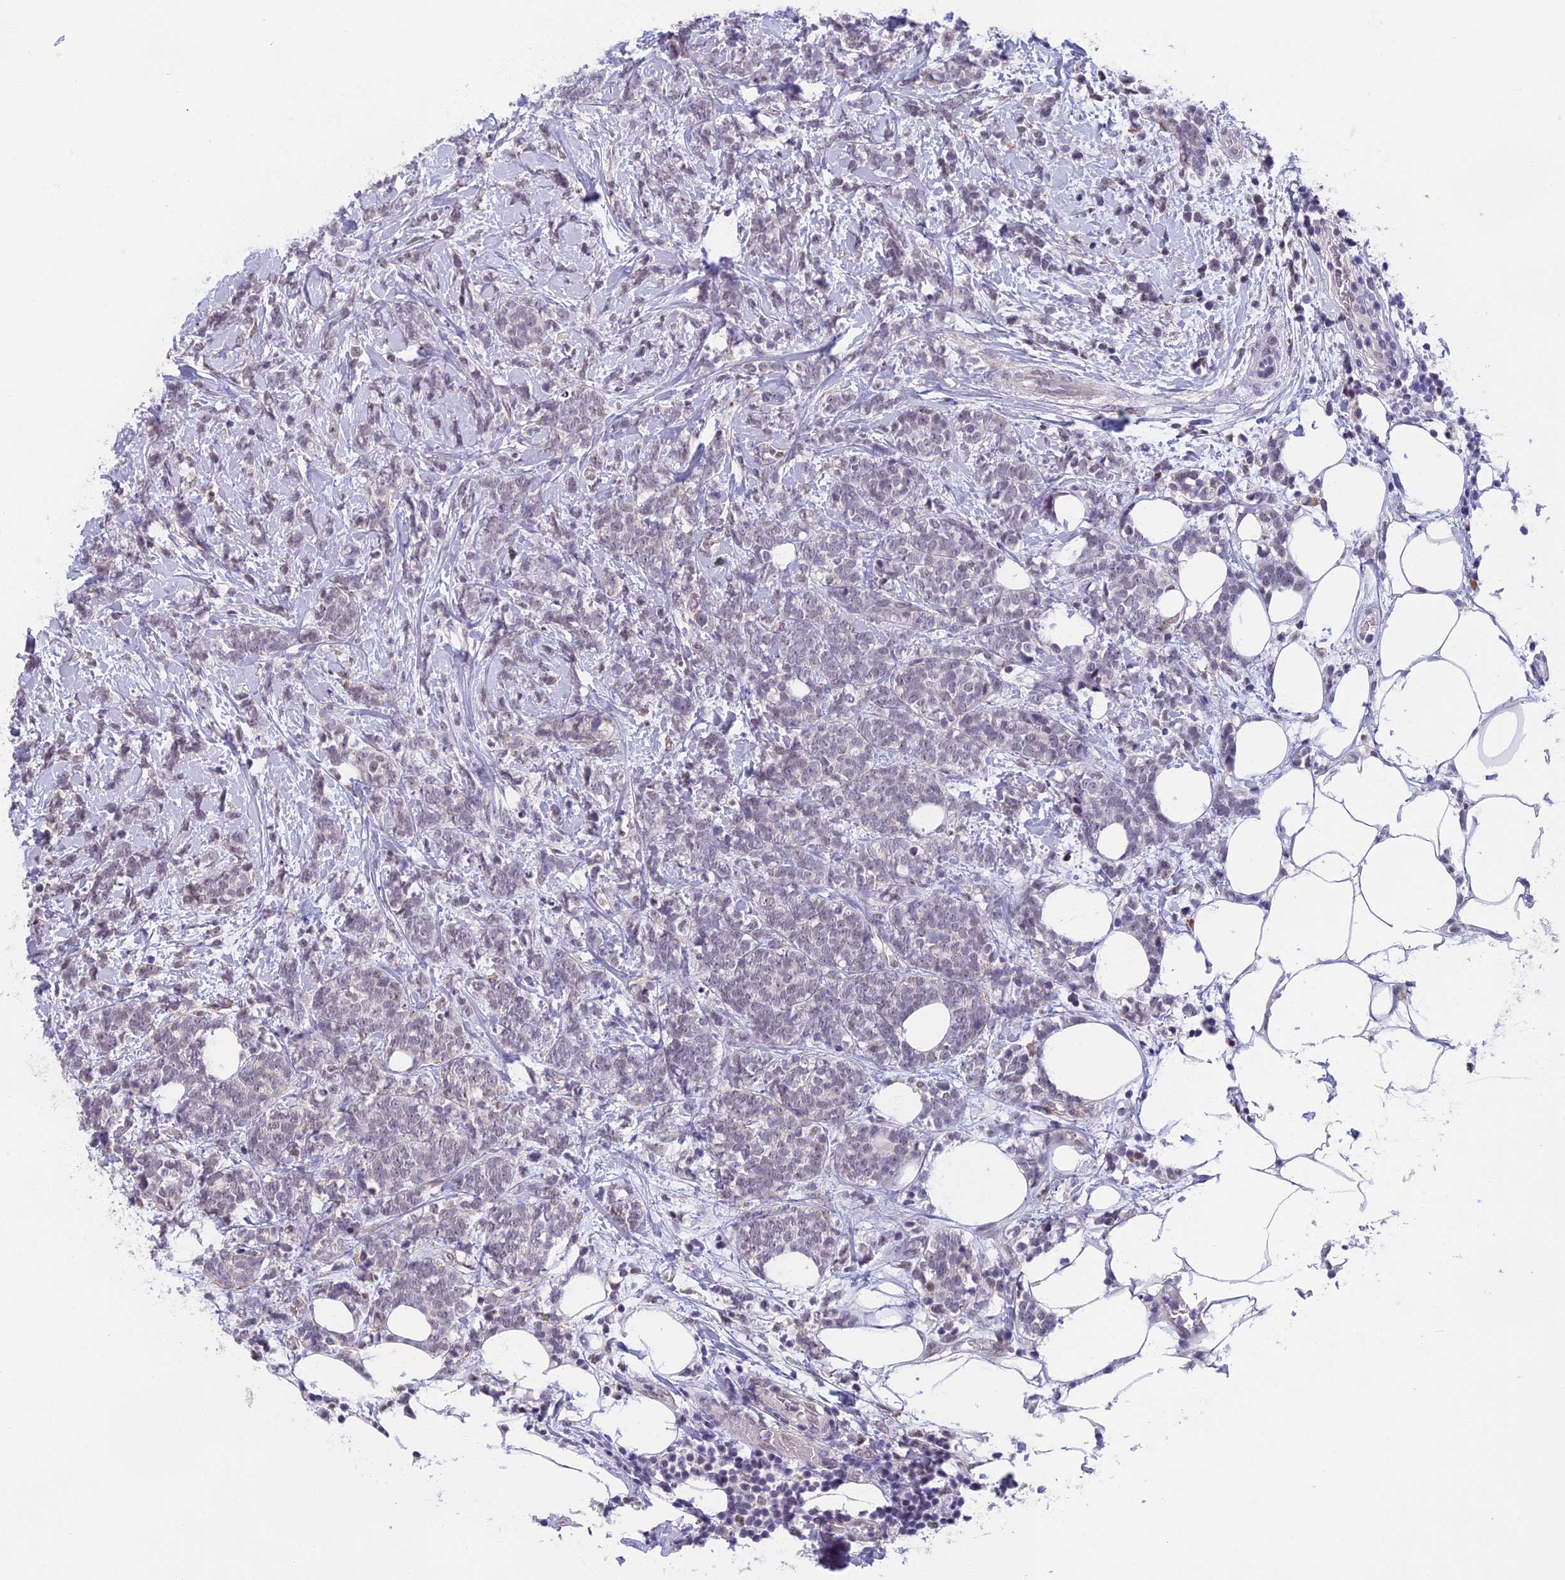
{"staining": {"intensity": "negative", "quantity": "none", "location": "none"}, "tissue": "breast cancer", "cell_type": "Tumor cells", "image_type": "cancer", "snomed": [{"axis": "morphology", "description": "Lobular carcinoma"}, {"axis": "topography", "description": "Breast"}], "caption": "Tumor cells show no significant protein positivity in breast lobular carcinoma. Brightfield microscopy of immunohistochemistry stained with DAB (brown) and hematoxylin (blue), captured at high magnification.", "gene": "MORF4L1", "patient": {"sex": "female", "age": 58}}